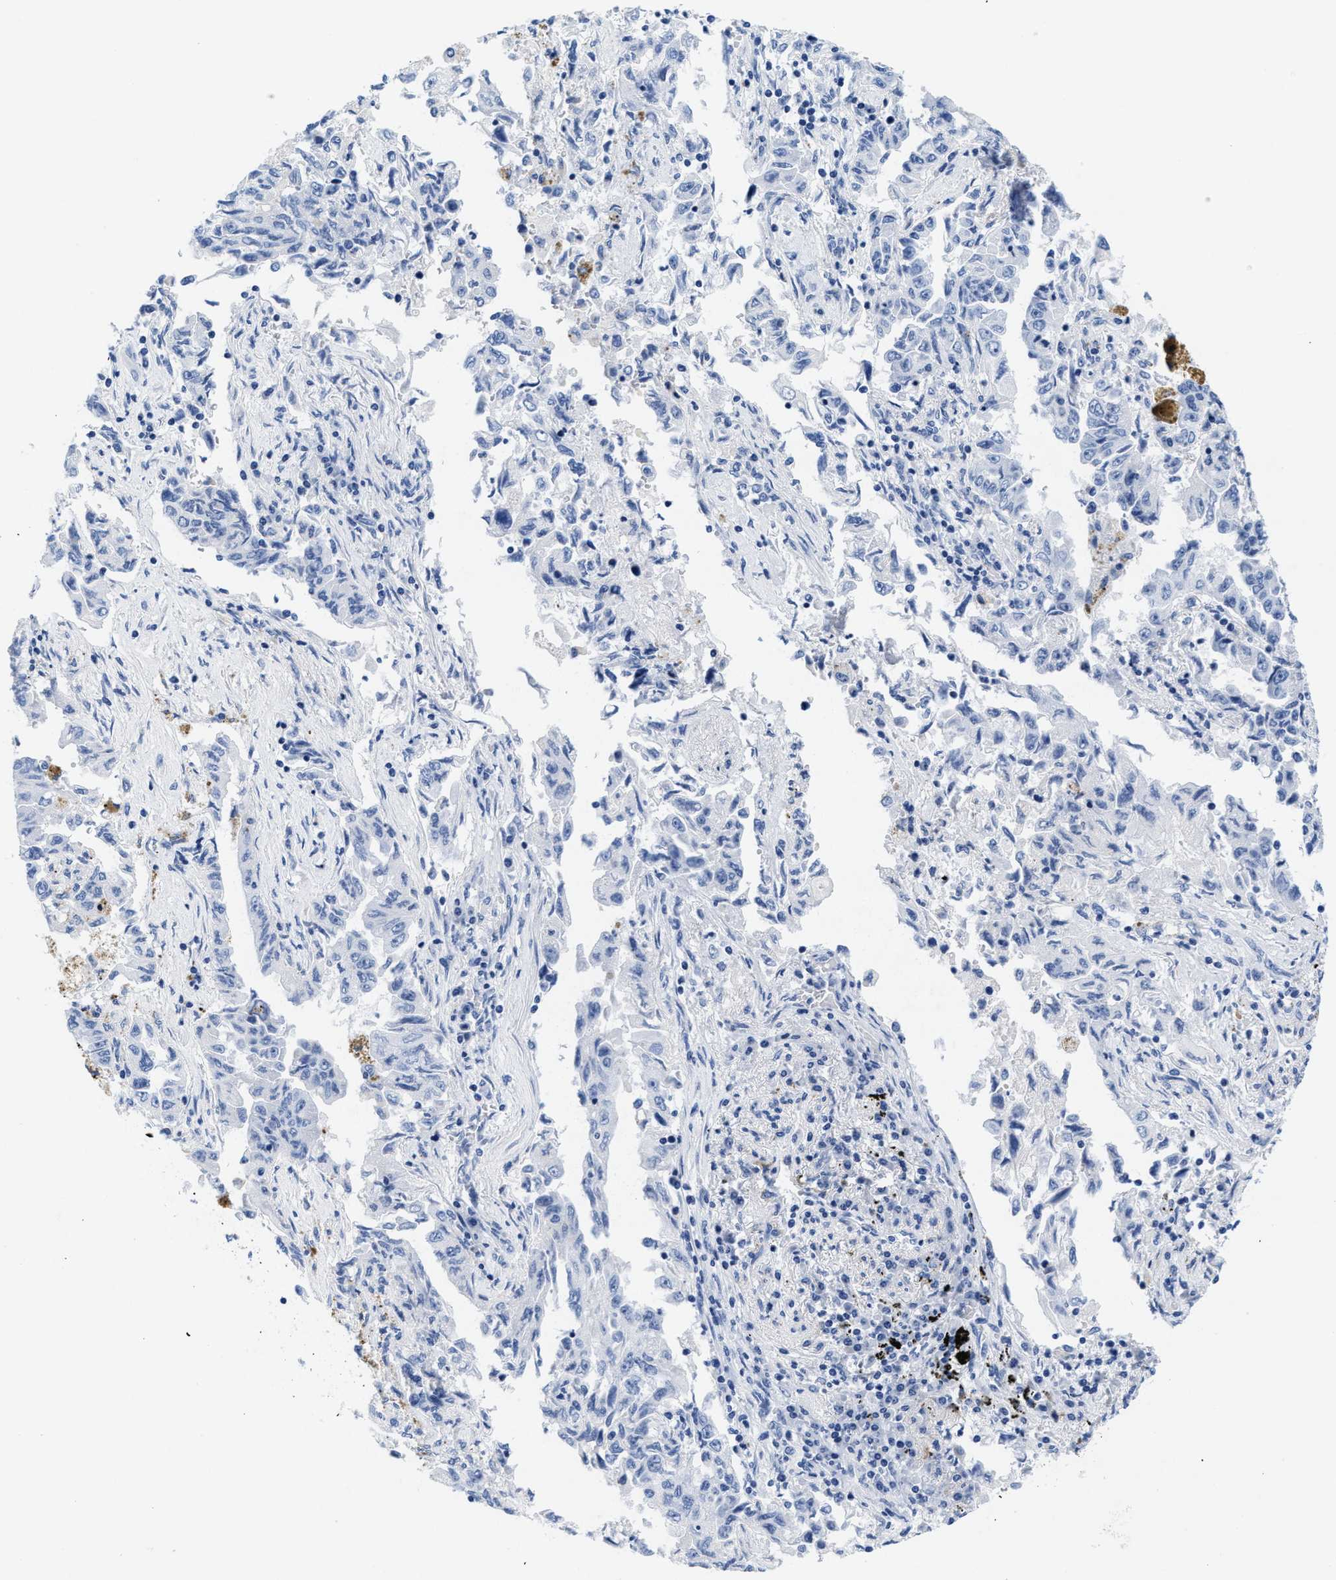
{"staining": {"intensity": "negative", "quantity": "none", "location": "none"}, "tissue": "lung cancer", "cell_type": "Tumor cells", "image_type": "cancer", "snomed": [{"axis": "morphology", "description": "Adenocarcinoma, NOS"}, {"axis": "topography", "description": "Lung"}], "caption": "Tumor cells show no significant protein positivity in adenocarcinoma (lung).", "gene": "TTC3", "patient": {"sex": "female", "age": 51}}